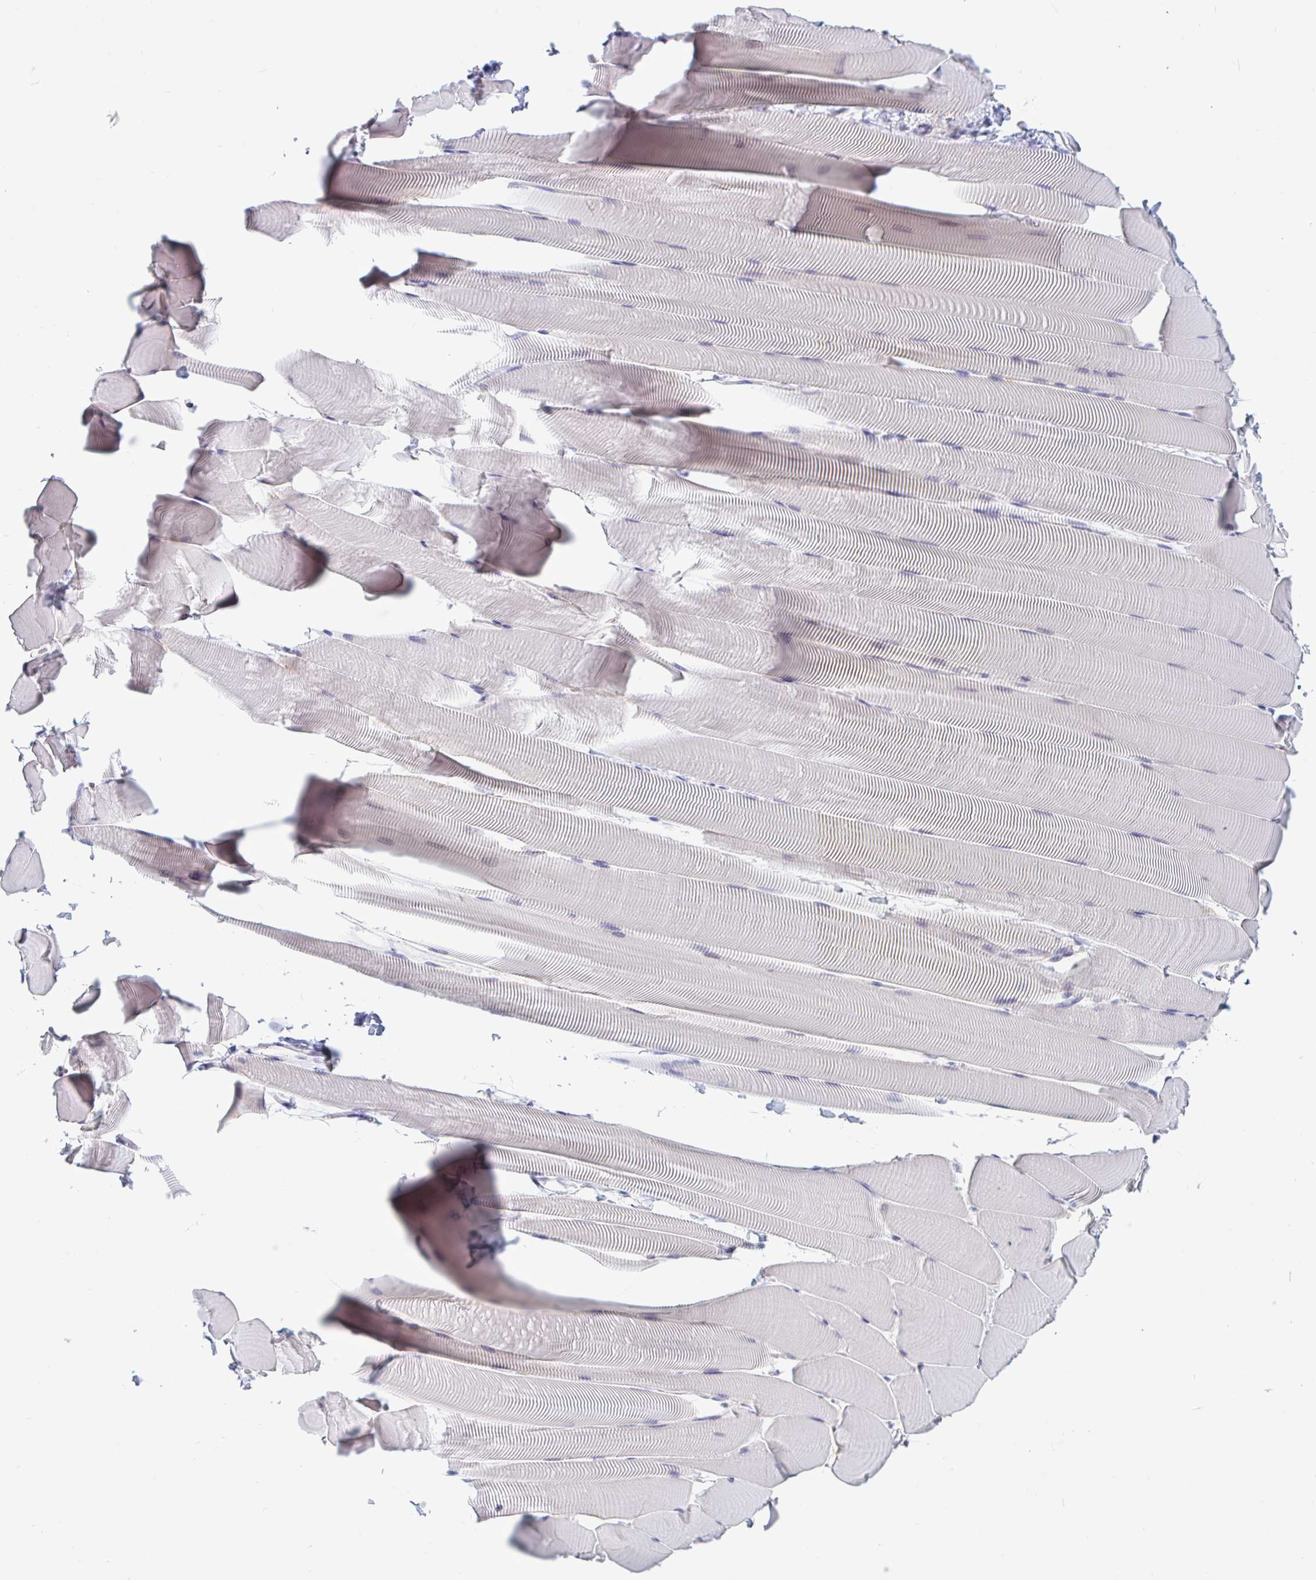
{"staining": {"intensity": "negative", "quantity": "none", "location": "none"}, "tissue": "skeletal muscle", "cell_type": "Myocytes", "image_type": "normal", "snomed": [{"axis": "morphology", "description": "Normal tissue, NOS"}, {"axis": "topography", "description": "Skeletal muscle"}], "caption": "A high-resolution micrograph shows IHC staining of normal skeletal muscle, which reveals no significant staining in myocytes.", "gene": "UNKL", "patient": {"sex": "male", "age": 25}}